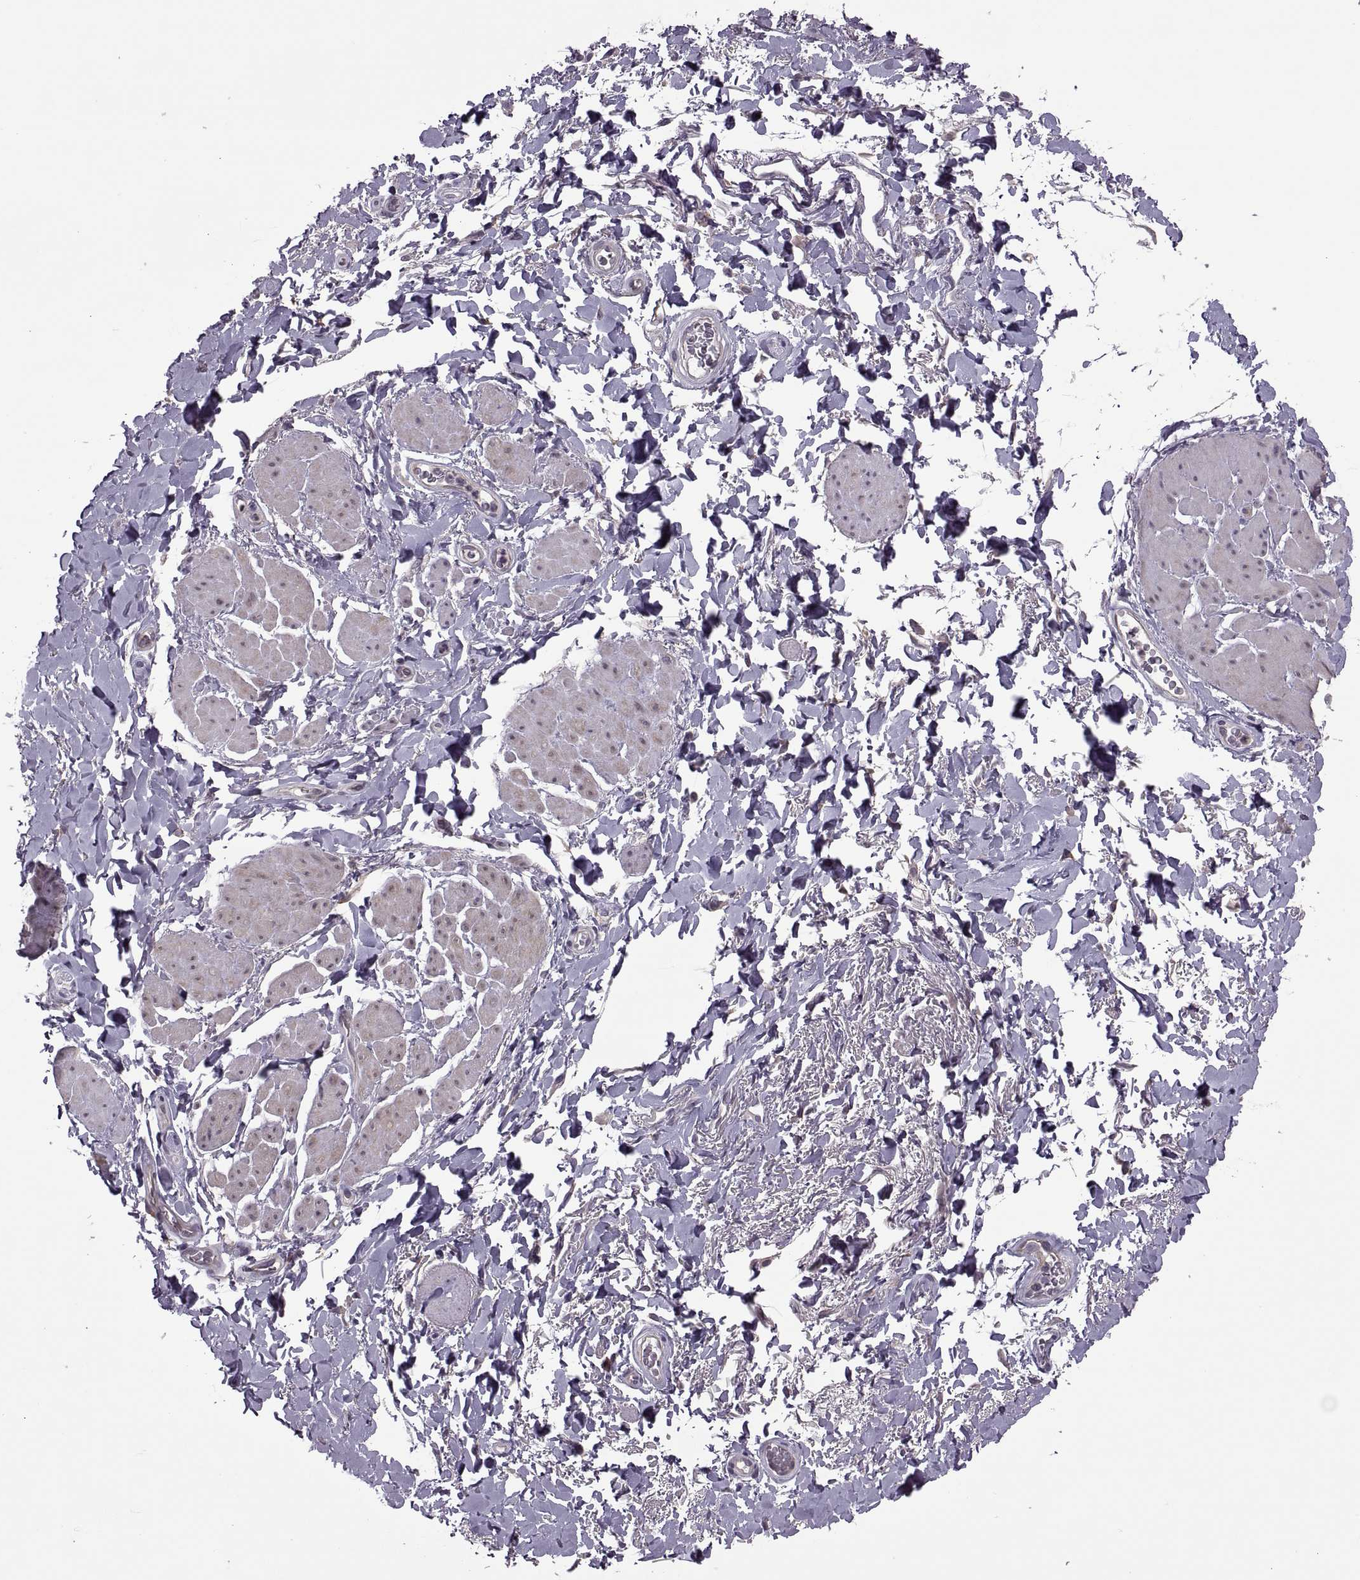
{"staining": {"intensity": "negative", "quantity": "none", "location": "none"}, "tissue": "adipose tissue", "cell_type": "Adipocytes", "image_type": "normal", "snomed": [{"axis": "morphology", "description": "Normal tissue, NOS"}, {"axis": "topography", "description": "Anal"}, {"axis": "topography", "description": "Peripheral nerve tissue"}], "caption": "Immunohistochemistry (IHC) of normal adipose tissue exhibits no expression in adipocytes.", "gene": "ODF3", "patient": {"sex": "male", "age": 53}}